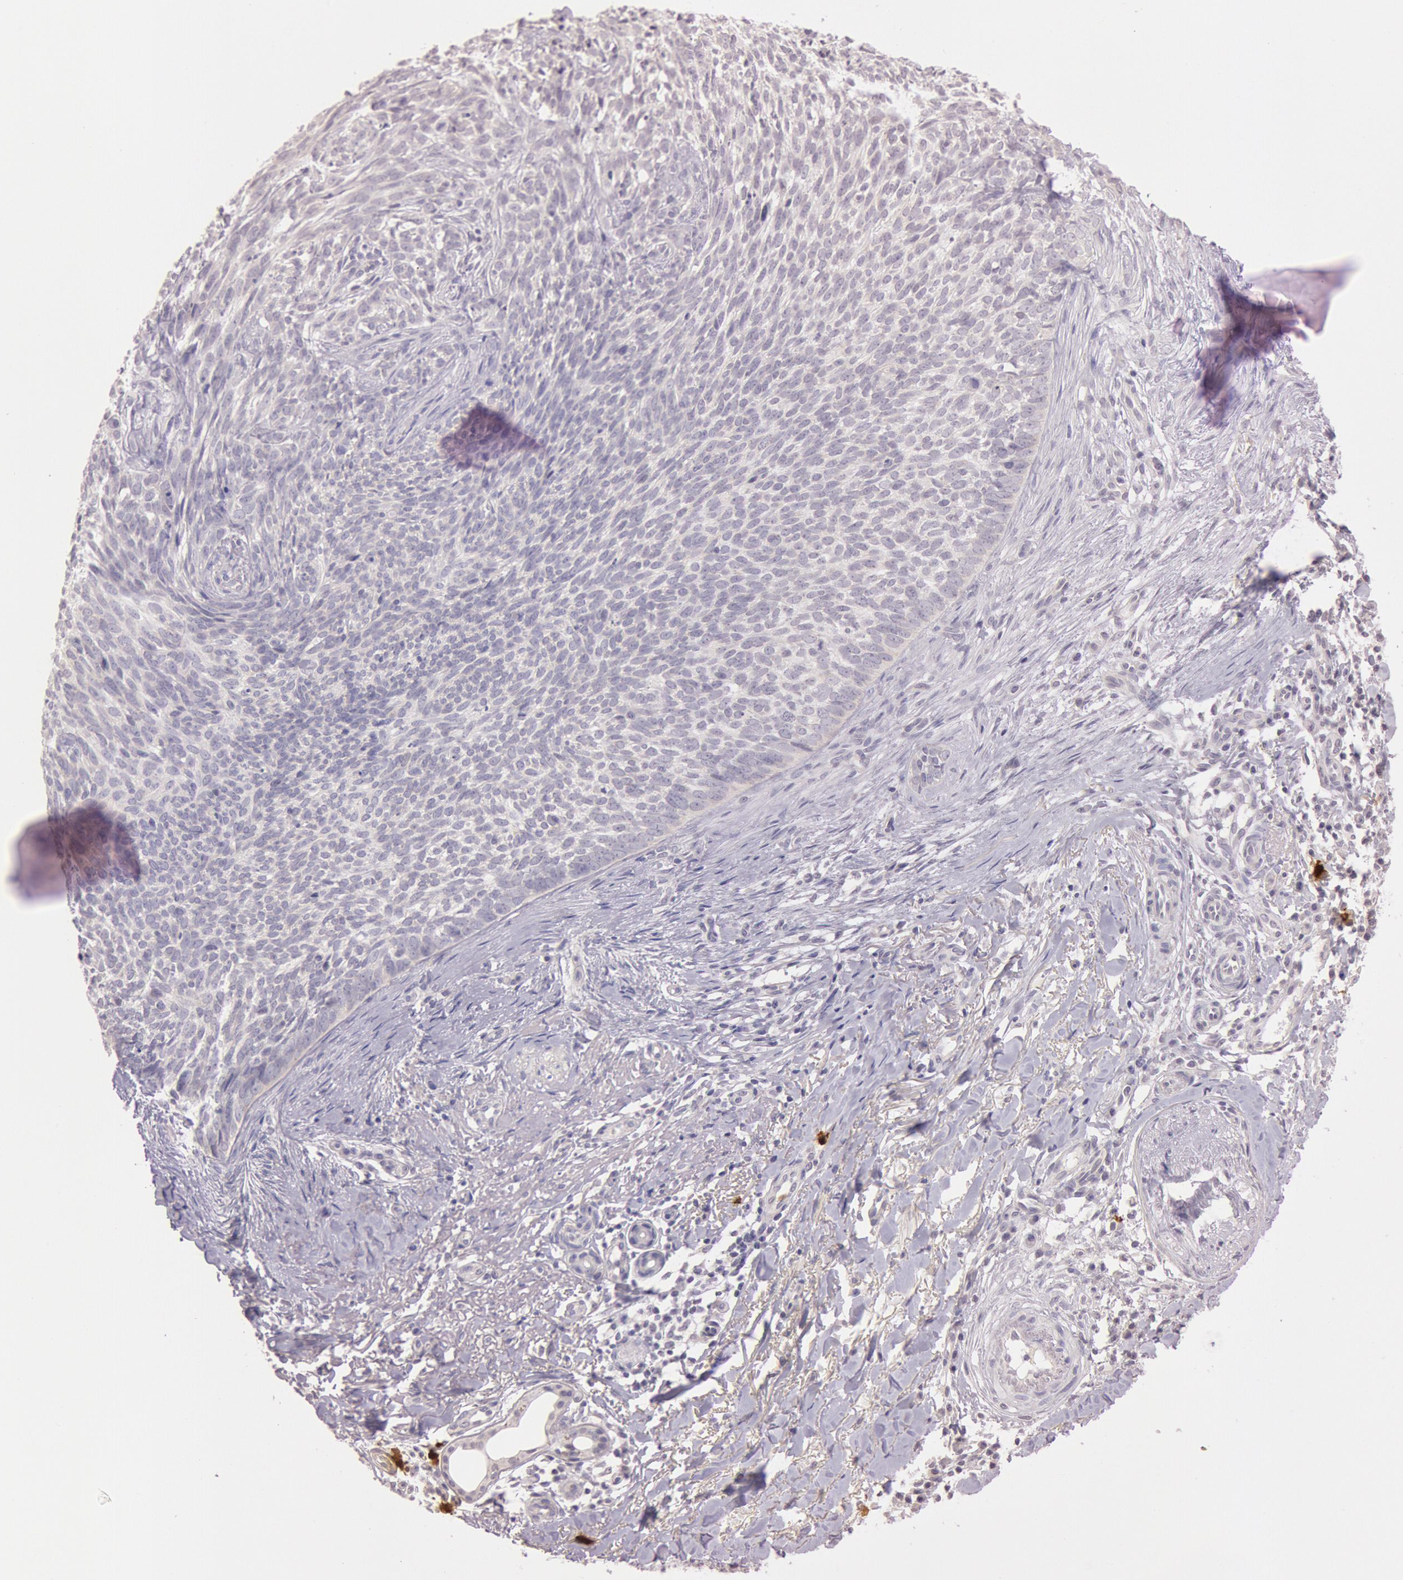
{"staining": {"intensity": "negative", "quantity": "none", "location": "none"}, "tissue": "skin cancer", "cell_type": "Tumor cells", "image_type": "cancer", "snomed": [{"axis": "morphology", "description": "Basal cell carcinoma"}, {"axis": "topography", "description": "Skin"}], "caption": "The micrograph shows no significant staining in tumor cells of skin basal cell carcinoma.", "gene": "KDM6A", "patient": {"sex": "female", "age": 81}}